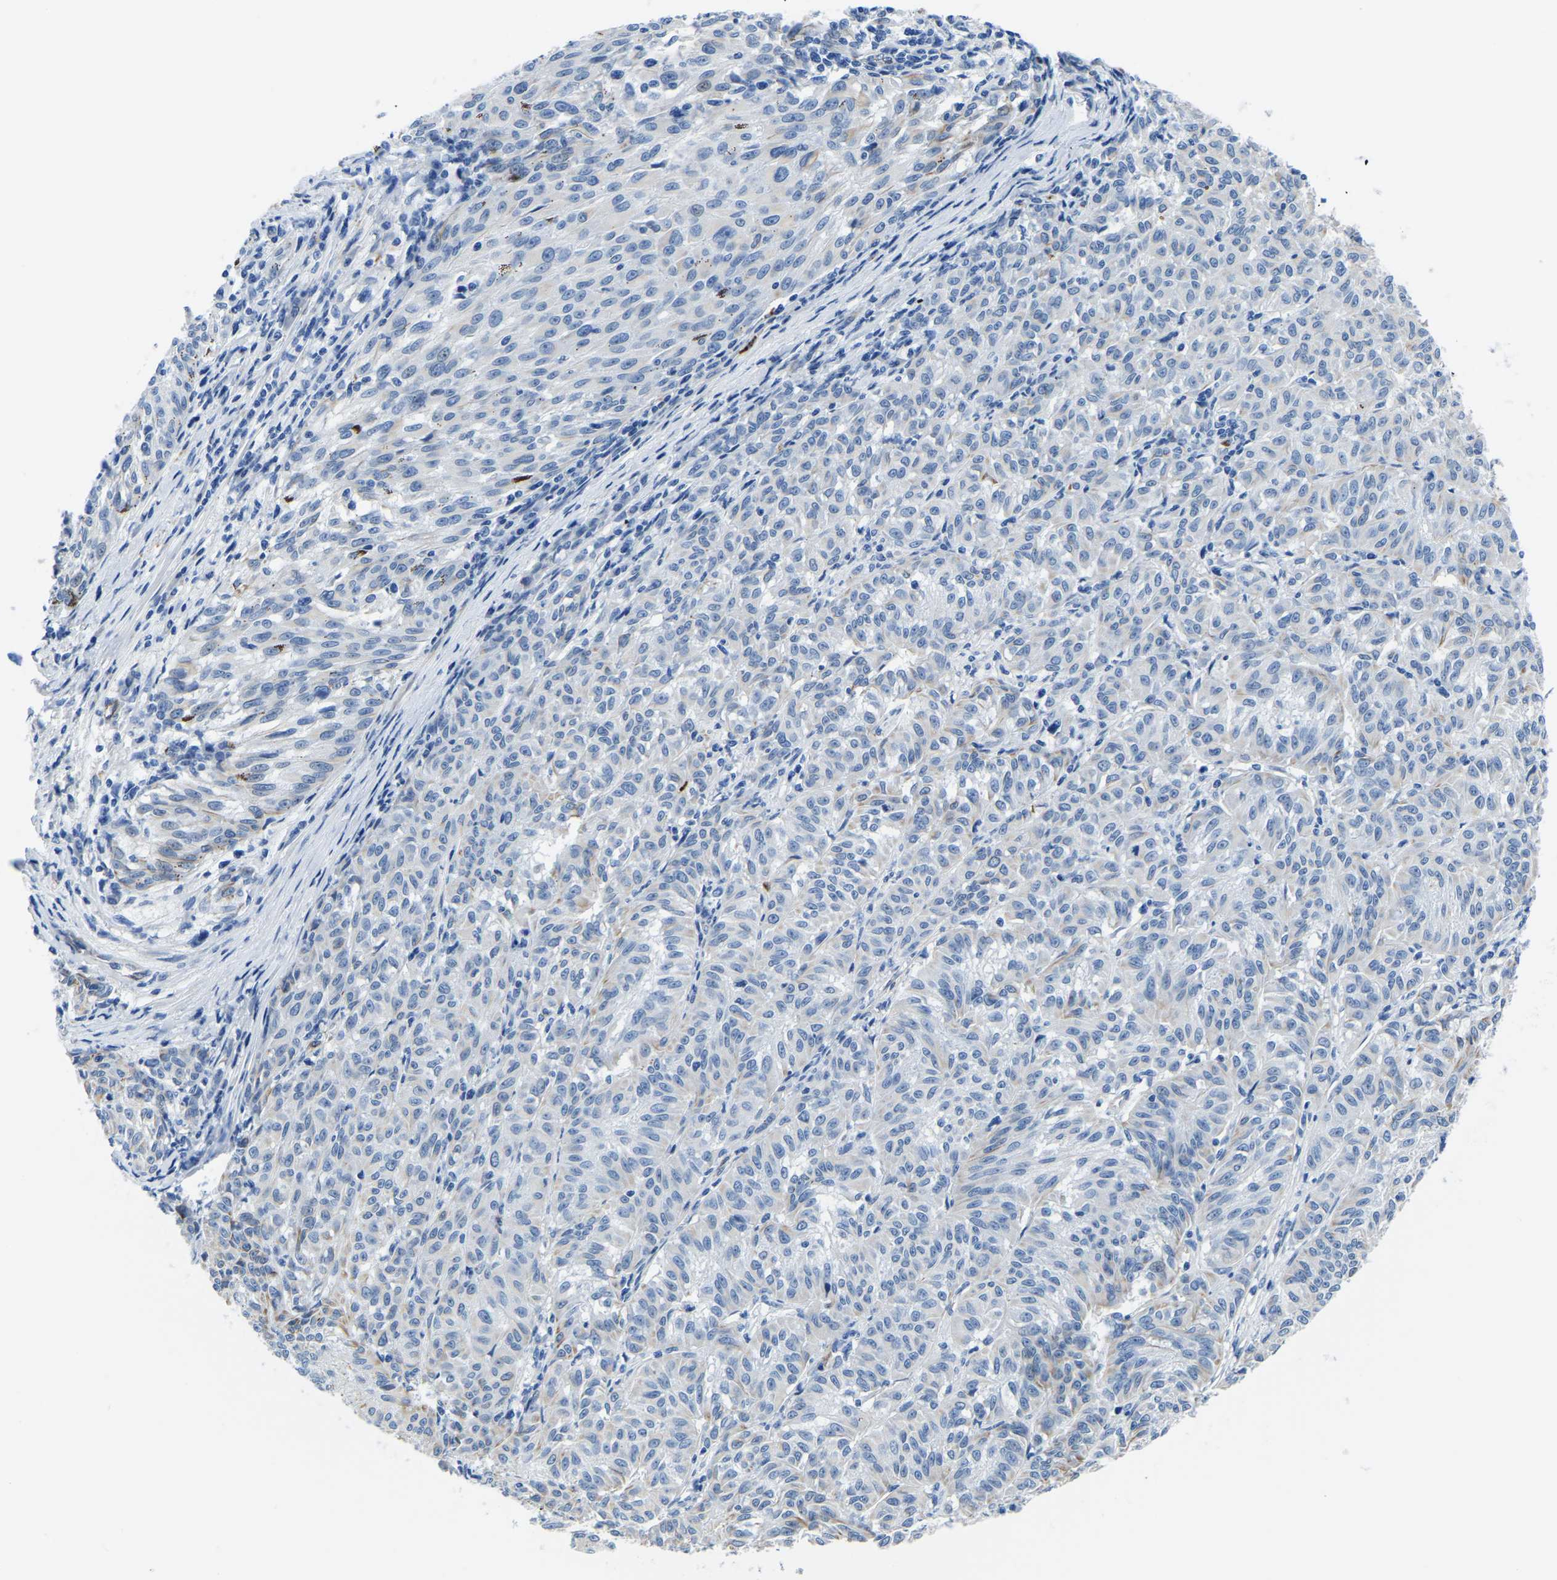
{"staining": {"intensity": "negative", "quantity": "none", "location": "none"}, "tissue": "melanoma", "cell_type": "Tumor cells", "image_type": "cancer", "snomed": [{"axis": "morphology", "description": "Malignant melanoma, NOS"}, {"axis": "topography", "description": "Skin"}], "caption": "Tumor cells show no significant staining in melanoma.", "gene": "MS4A3", "patient": {"sex": "female", "age": 72}}